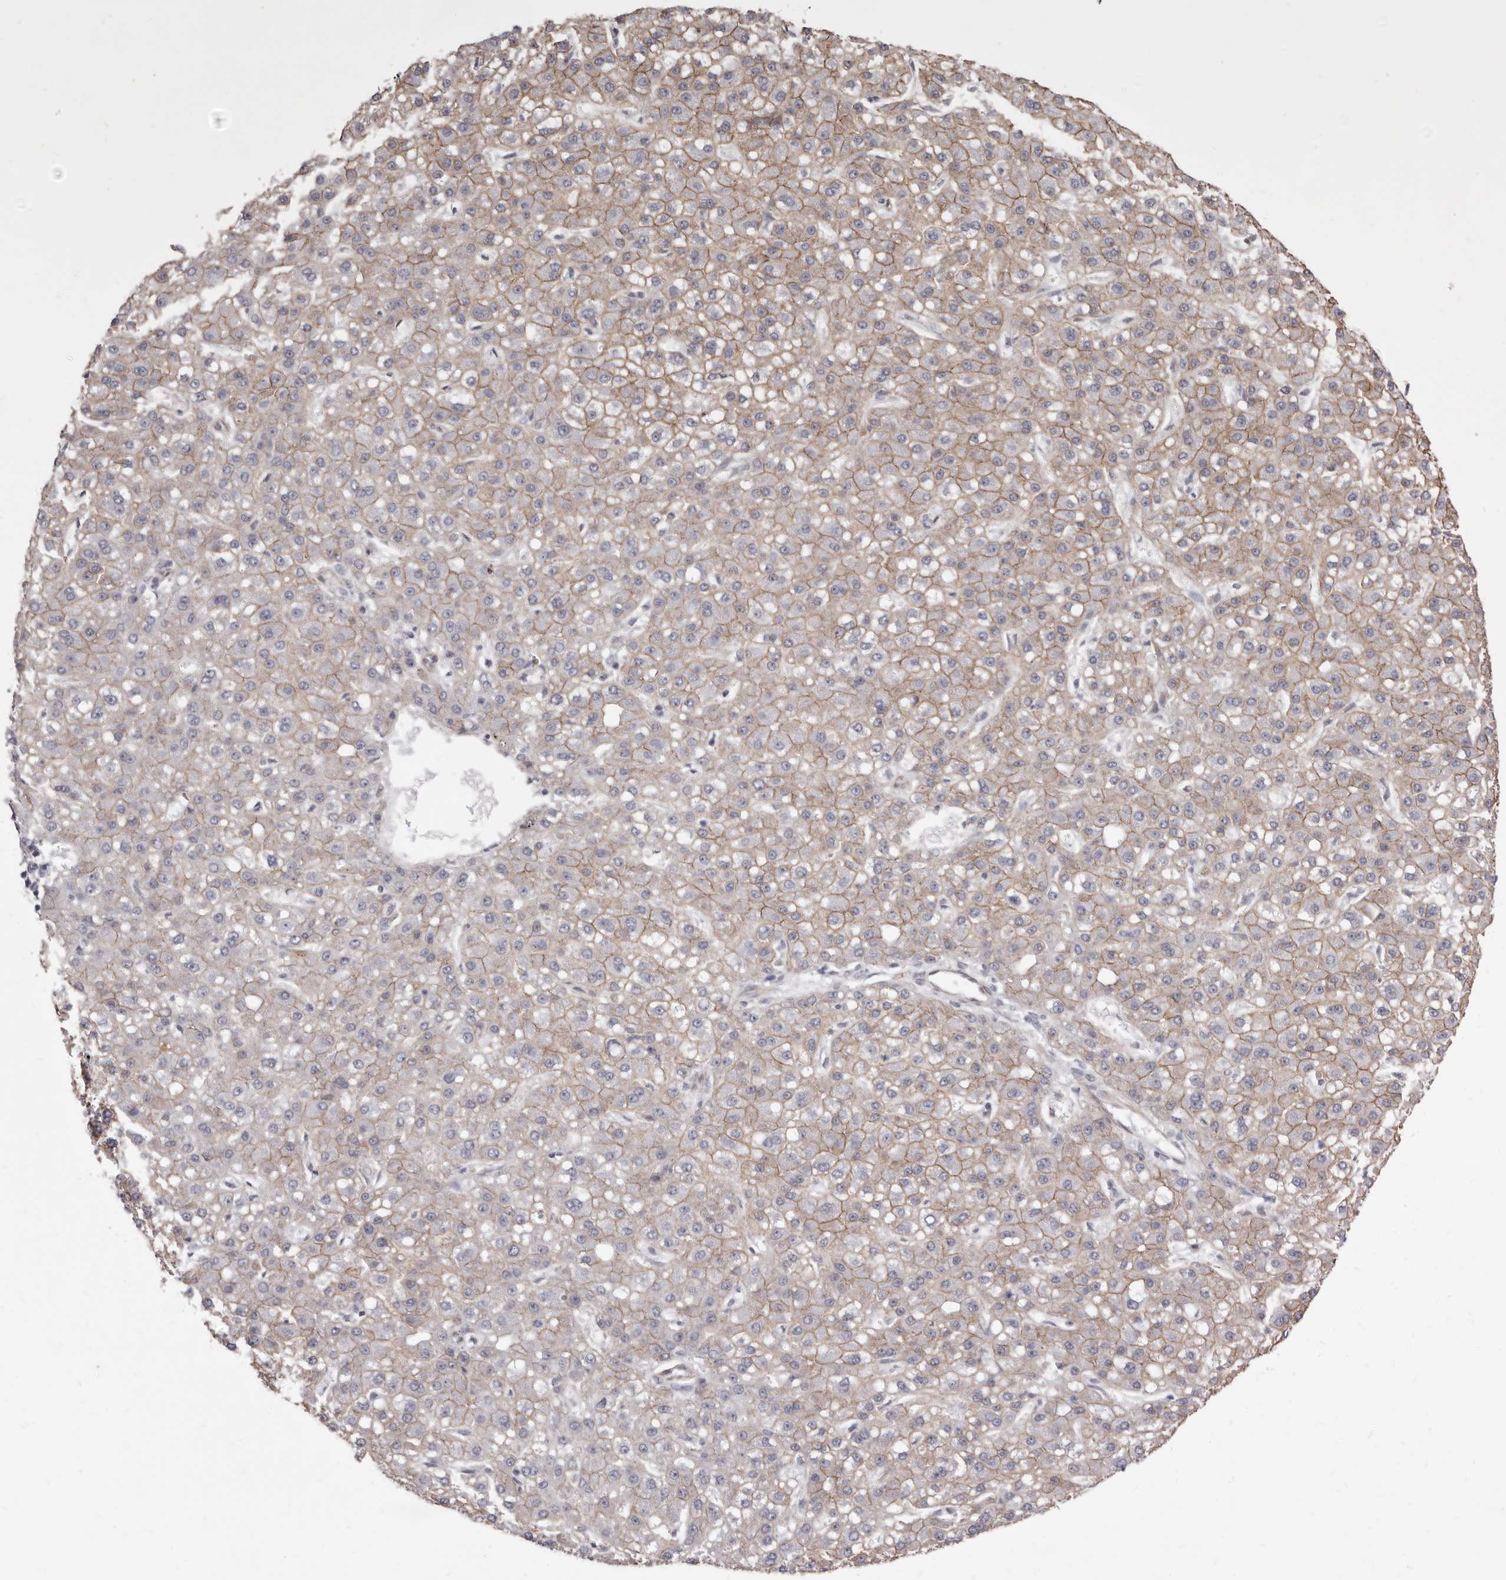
{"staining": {"intensity": "moderate", "quantity": "25%-75%", "location": "cytoplasmic/membranous"}, "tissue": "liver cancer", "cell_type": "Tumor cells", "image_type": "cancer", "snomed": [{"axis": "morphology", "description": "Carcinoma, Hepatocellular, NOS"}, {"axis": "topography", "description": "Liver"}], "caption": "A brown stain labels moderate cytoplasmic/membranous positivity of a protein in human liver cancer (hepatocellular carcinoma) tumor cells. The protein is shown in brown color, while the nuclei are stained blue.", "gene": "P2RX6", "patient": {"sex": "male", "age": 67}}